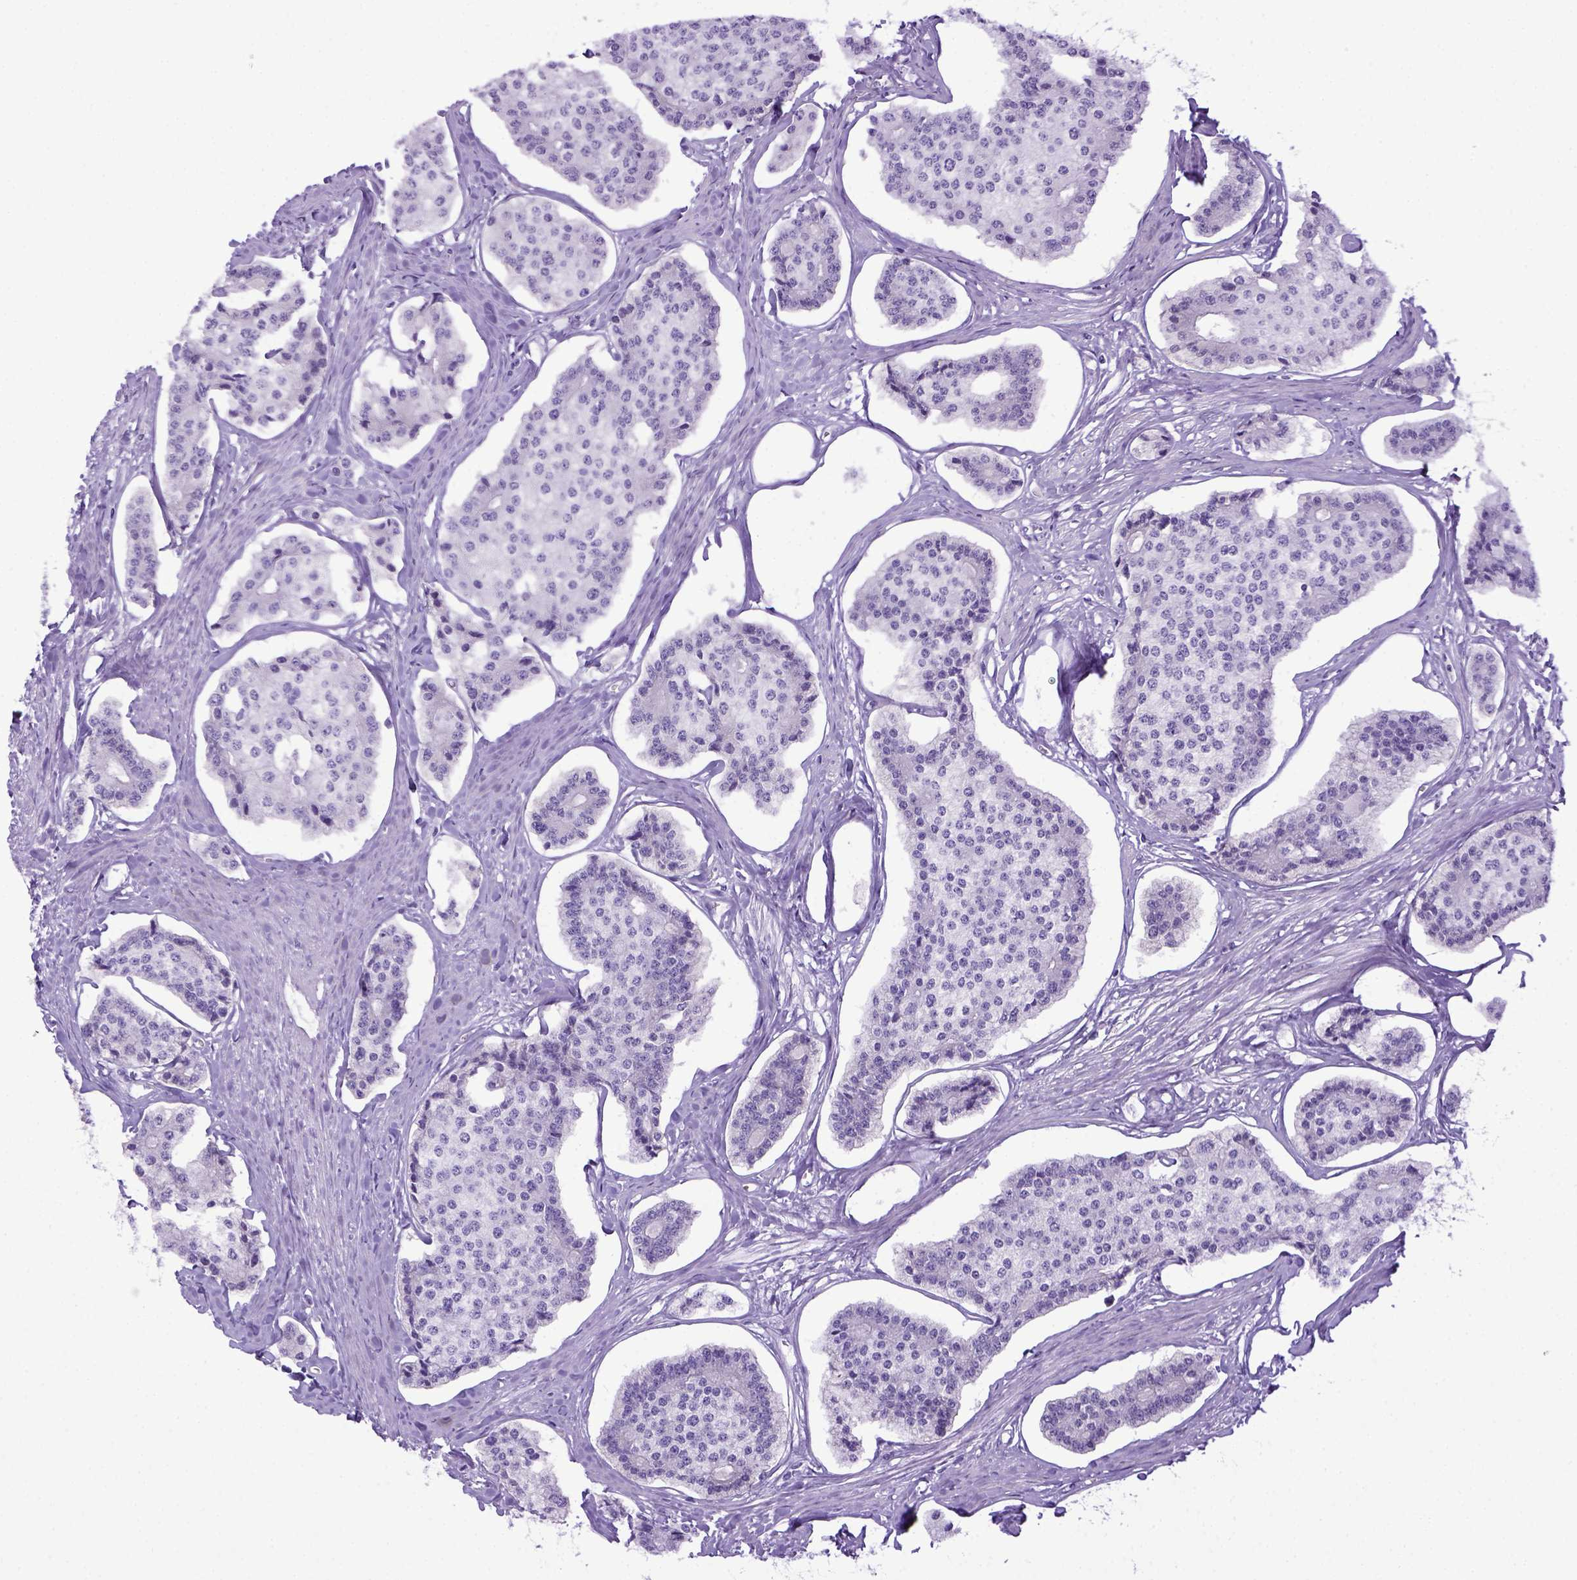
{"staining": {"intensity": "negative", "quantity": "none", "location": "none"}, "tissue": "carcinoid", "cell_type": "Tumor cells", "image_type": "cancer", "snomed": [{"axis": "morphology", "description": "Carcinoid, malignant, NOS"}, {"axis": "topography", "description": "Small intestine"}], "caption": "Immunohistochemistry (IHC) micrograph of neoplastic tissue: human carcinoid (malignant) stained with DAB shows no significant protein positivity in tumor cells.", "gene": "ITIH4", "patient": {"sex": "female", "age": 65}}